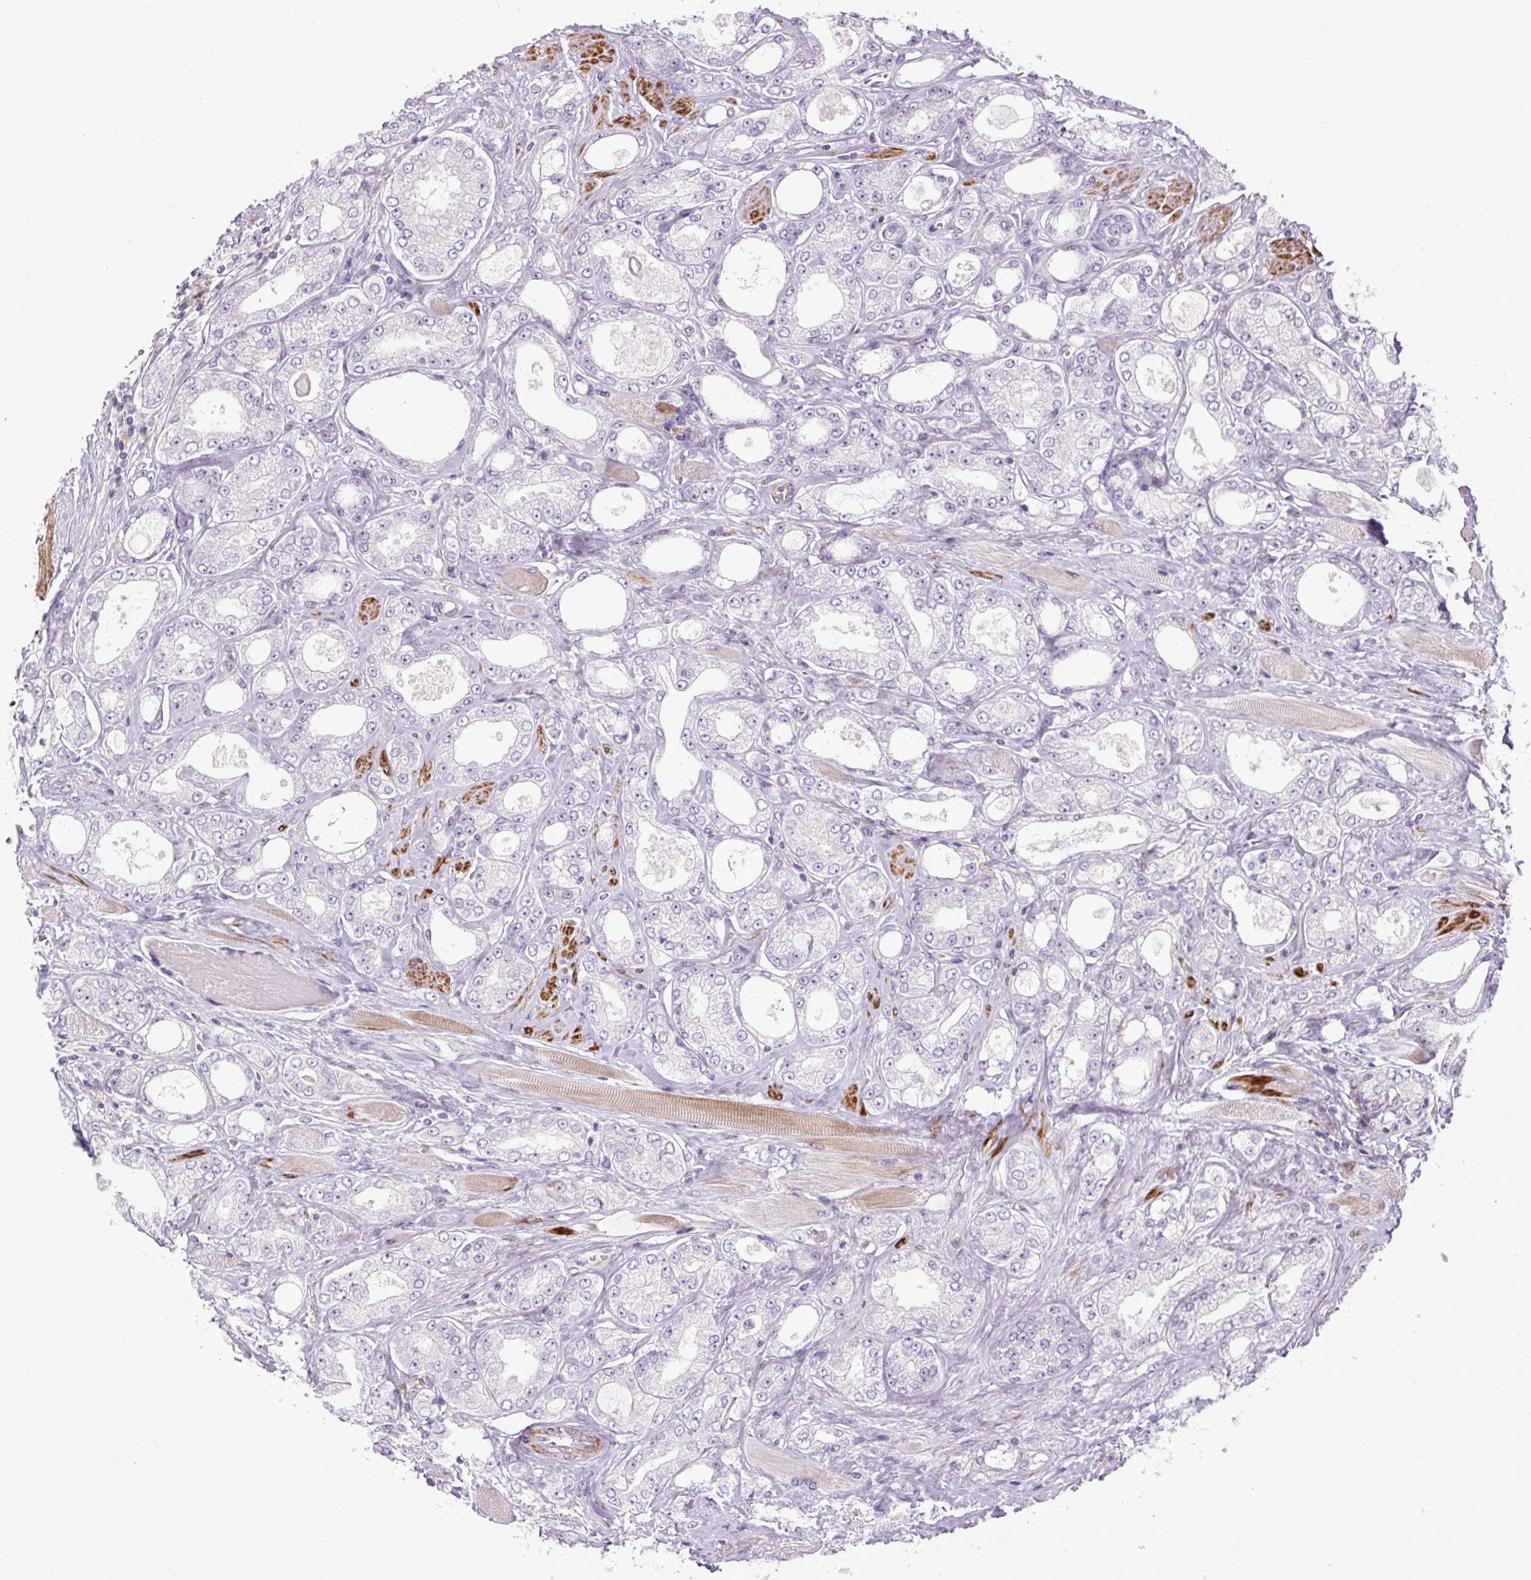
{"staining": {"intensity": "negative", "quantity": "none", "location": "none"}, "tissue": "prostate cancer", "cell_type": "Tumor cells", "image_type": "cancer", "snomed": [{"axis": "morphology", "description": "Adenocarcinoma, High grade"}, {"axis": "topography", "description": "Prostate"}], "caption": "A histopathology image of human prostate cancer is negative for staining in tumor cells.", "gene": "ZNF197", "patient": {"sex": "male", "age": 68}}